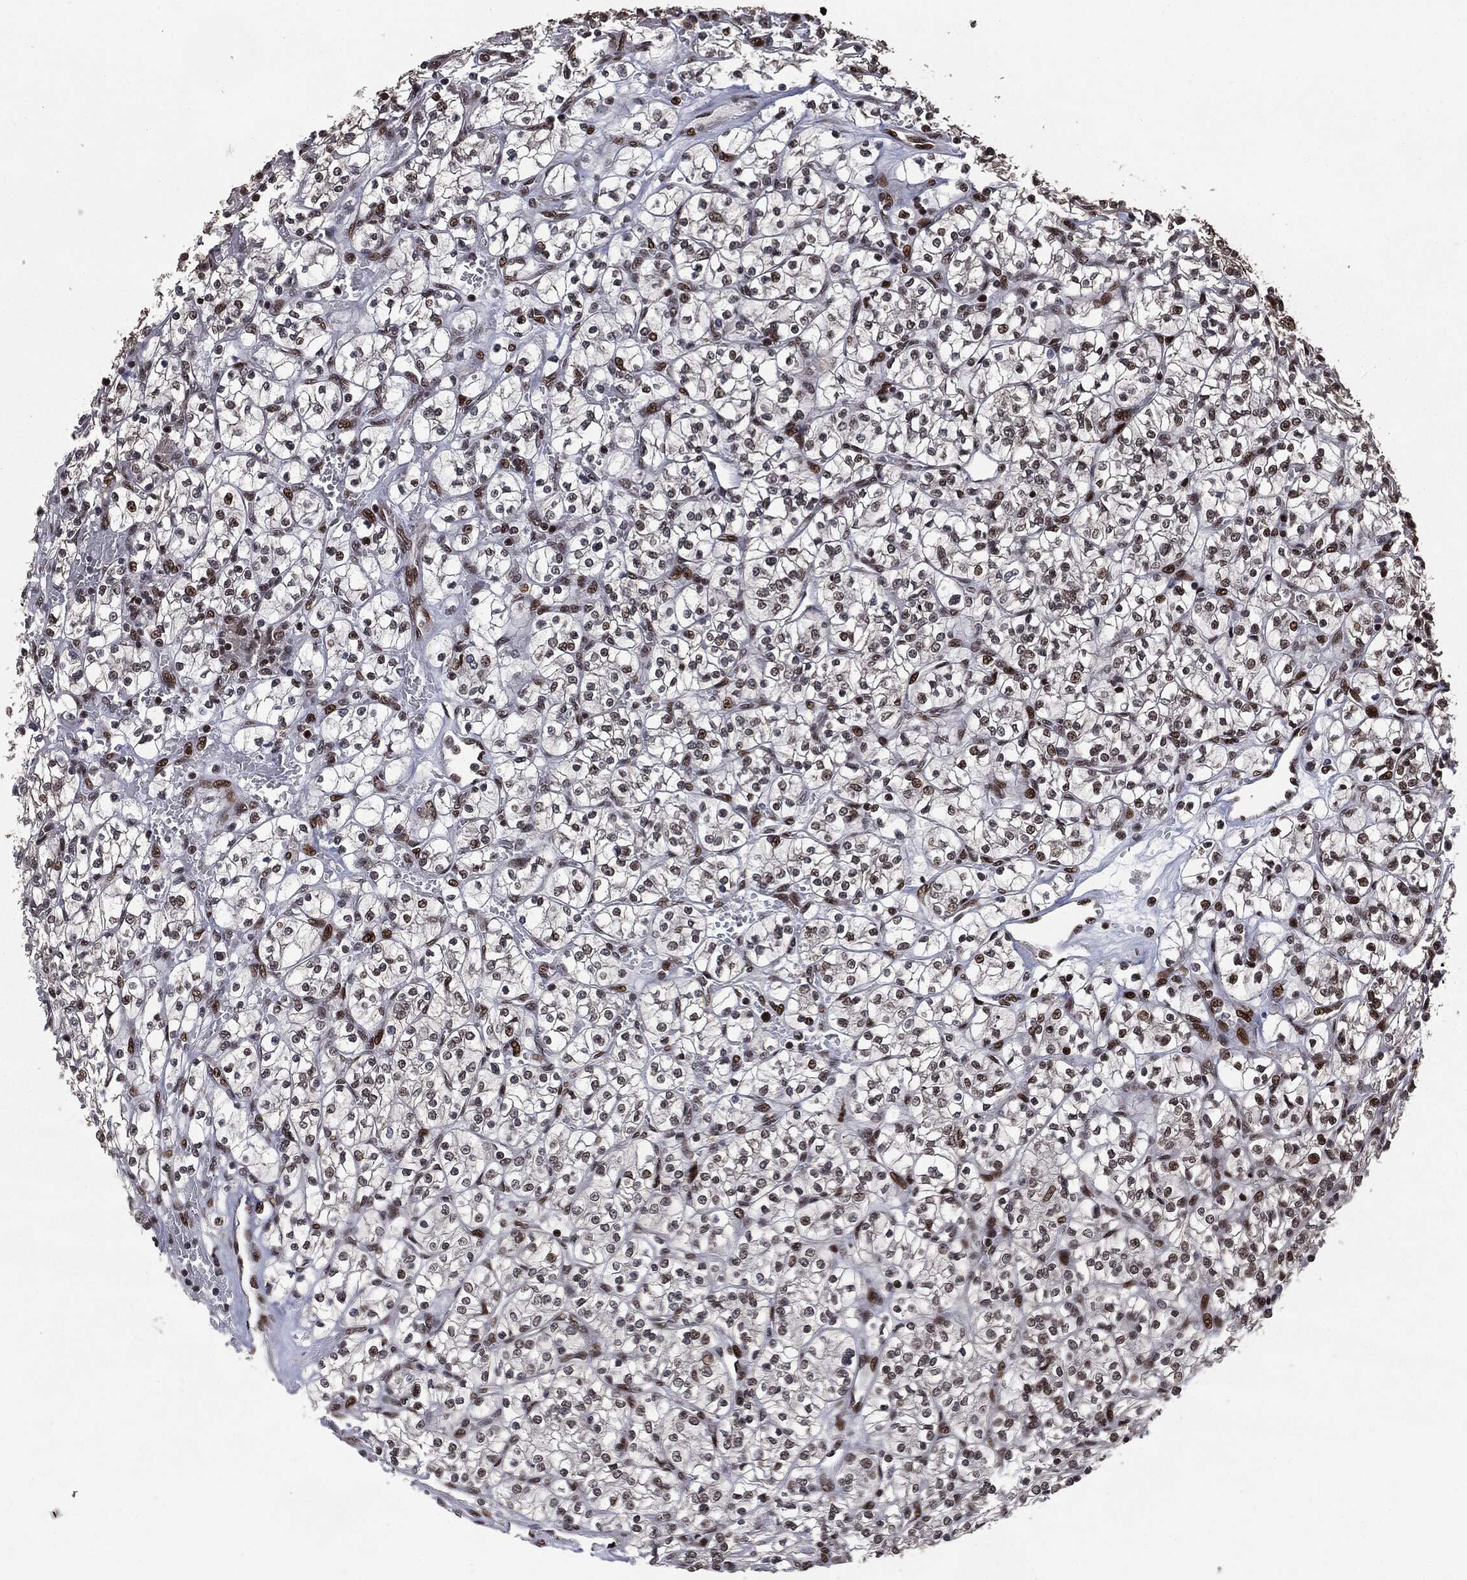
{"staining": {"intensity": "strong", "quantity": "25%-75%", "location": "nuclear"}, "tissue": "renal cancer", "cell_type": "Tumor cells", "image_type": "cancer", "snomed": [{"axis": "morphology", "description": "Adenocarcinoma, NOS"}, {"axis": "topography", "description": "Kidney"}], "caption": "DAB (3,3'-diaminobenzidine) immunohistochemical staining of renal adenocarcinoma shows strong nuclear protein expression in approximately 25%-75% of tumor cells. Using DAB (3,3'-diaminobenzidine) (brown) and hematoxylin (blue) stains, captured at high magnification using brightfield microscopy.", "gene": "DVL2", "patient": {"sex": "female", "age": 64}}